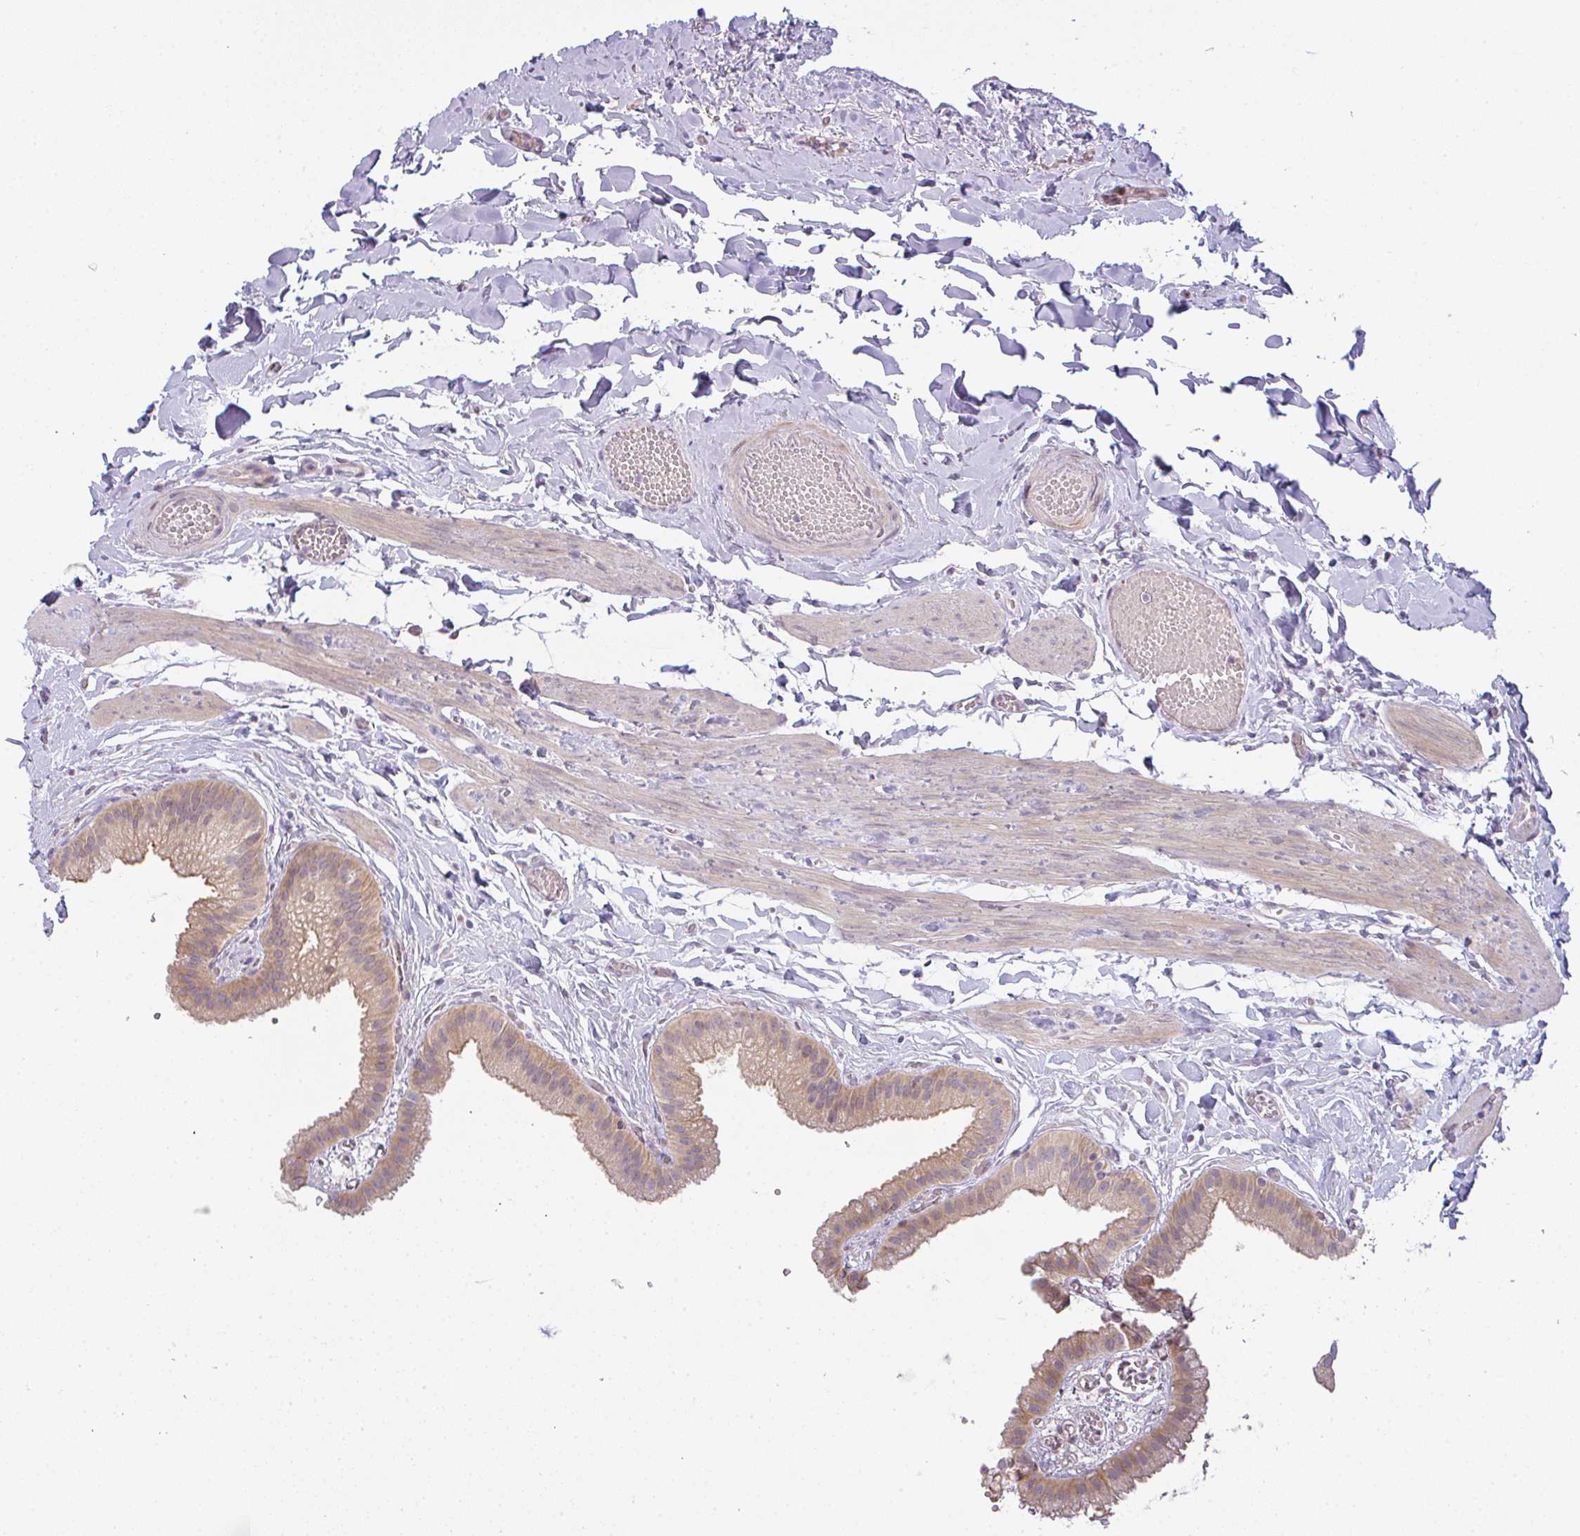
{"staining": {"intensity": "weak", "quantity": ">75%", "location": "cytoplasmic/membranous"}, "tissue": "gallbladder", "cell_type": "Glandular cells", "image_type": "normal", "snomed": [{"axis": "morphology", "description": "Normal tissue, NOS"}, {"axis": "topography", "description": "Gallbladder"}], "caption": "The immunohistochemical stain labels weak cytoplasmic/membranous positivity in glandular cells of normal gallbladder.", "gene": "CSE1L", "patient": {"sex": "female", "age": 63}}